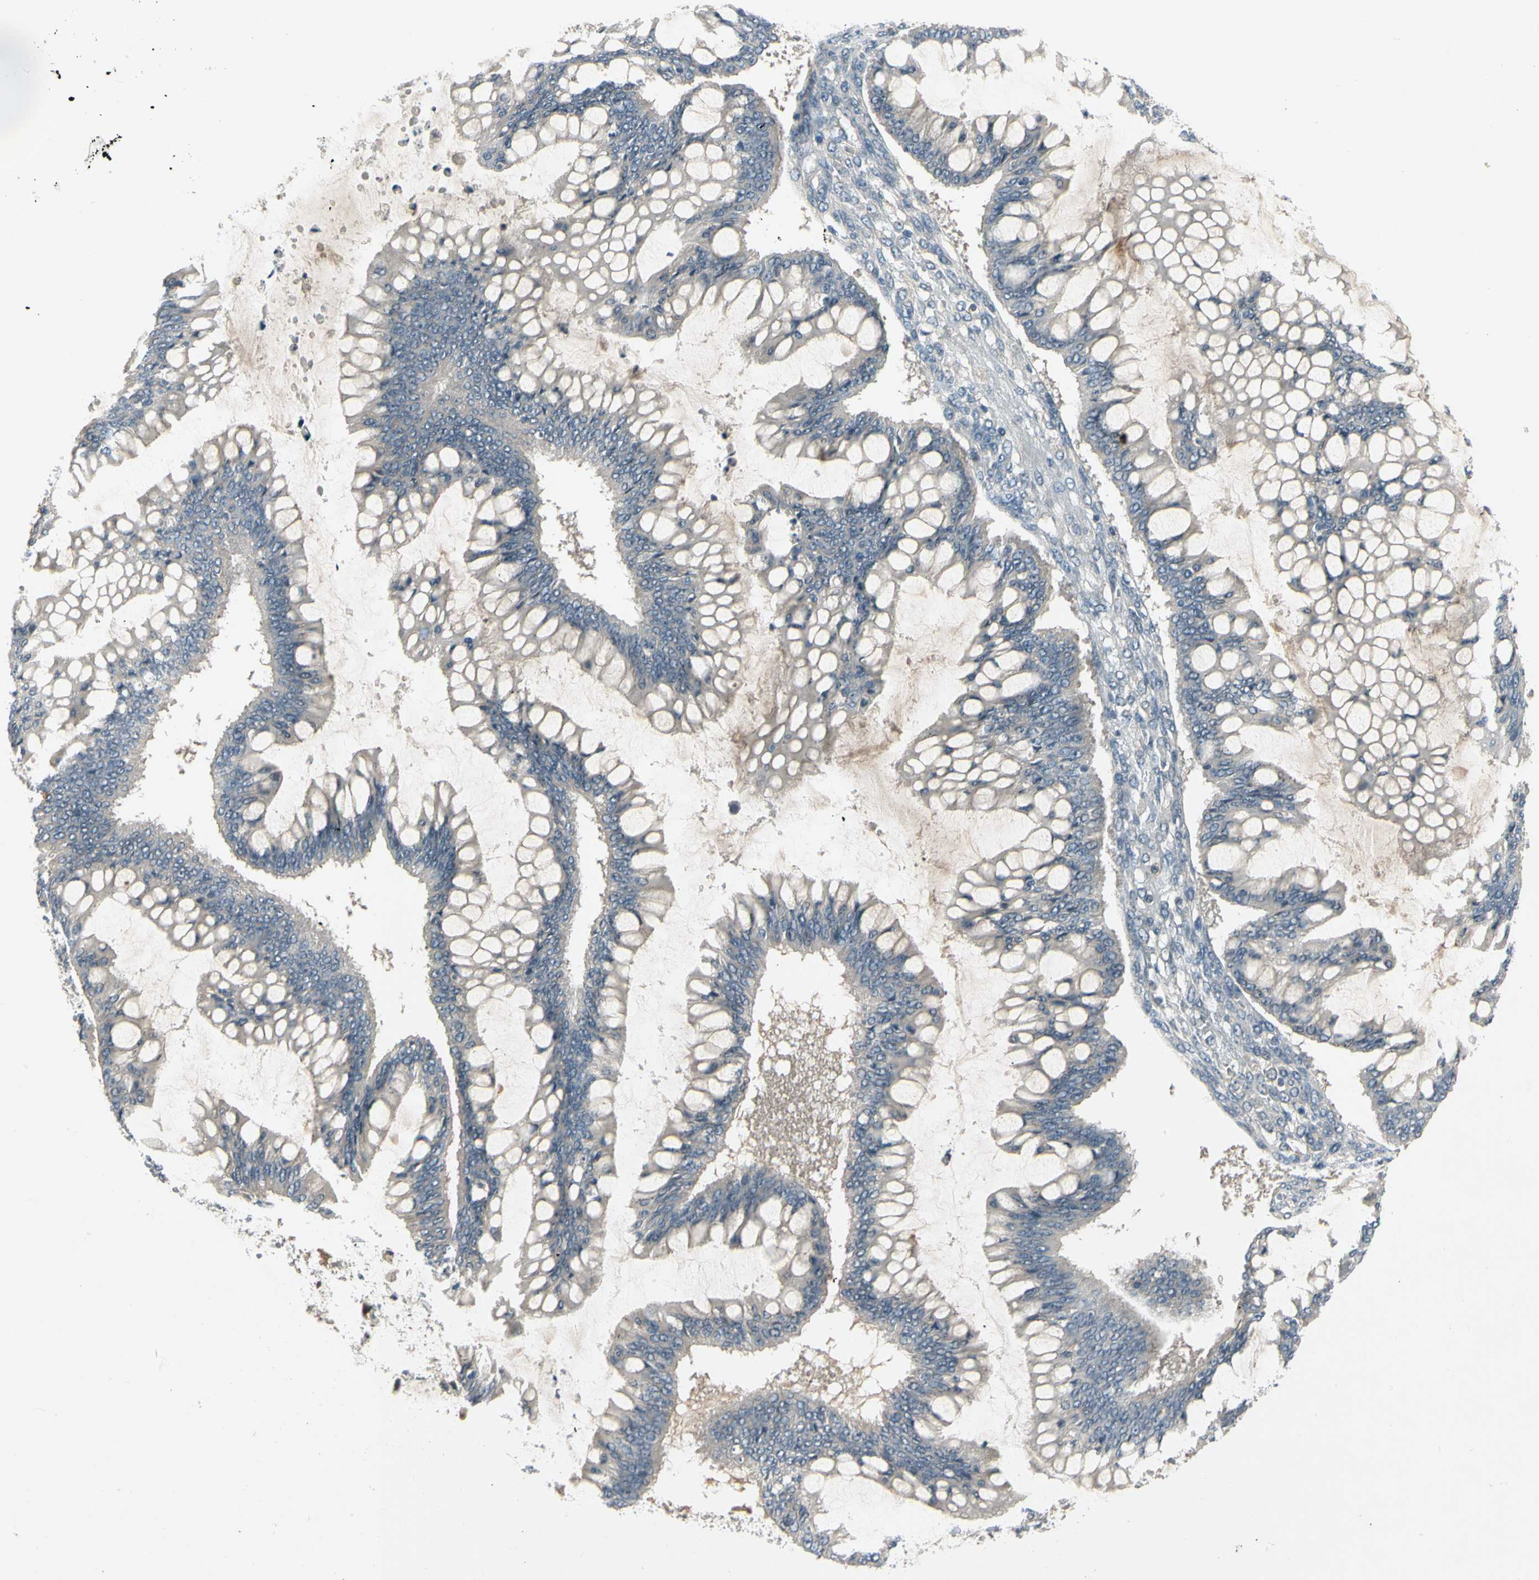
{"staining": {"intensity": "weak", "quantity": "<25%", "location": "cytoplasmic/membranous"}, "tissue": "ovarian cancer", "cell_type": "Tumor cells", "image_type": "cancer", "snomed": [{"axis": "morphology", "description": "Cystadenocarcinoma, mucinous, NOS"}, {"axis": "topography", "description": "Ovary"}], "caption": "High magnification brightfield microscopy of ovarian mucinous cystadenocarcinoma stained with DAB (3,3'-diaminobenzidine) (brown) and counterstained with hematoxylin (blue): tumor cells show no significant expression.", "gene": "CCL4", "patient": {"sex": "female", "age": 73}}